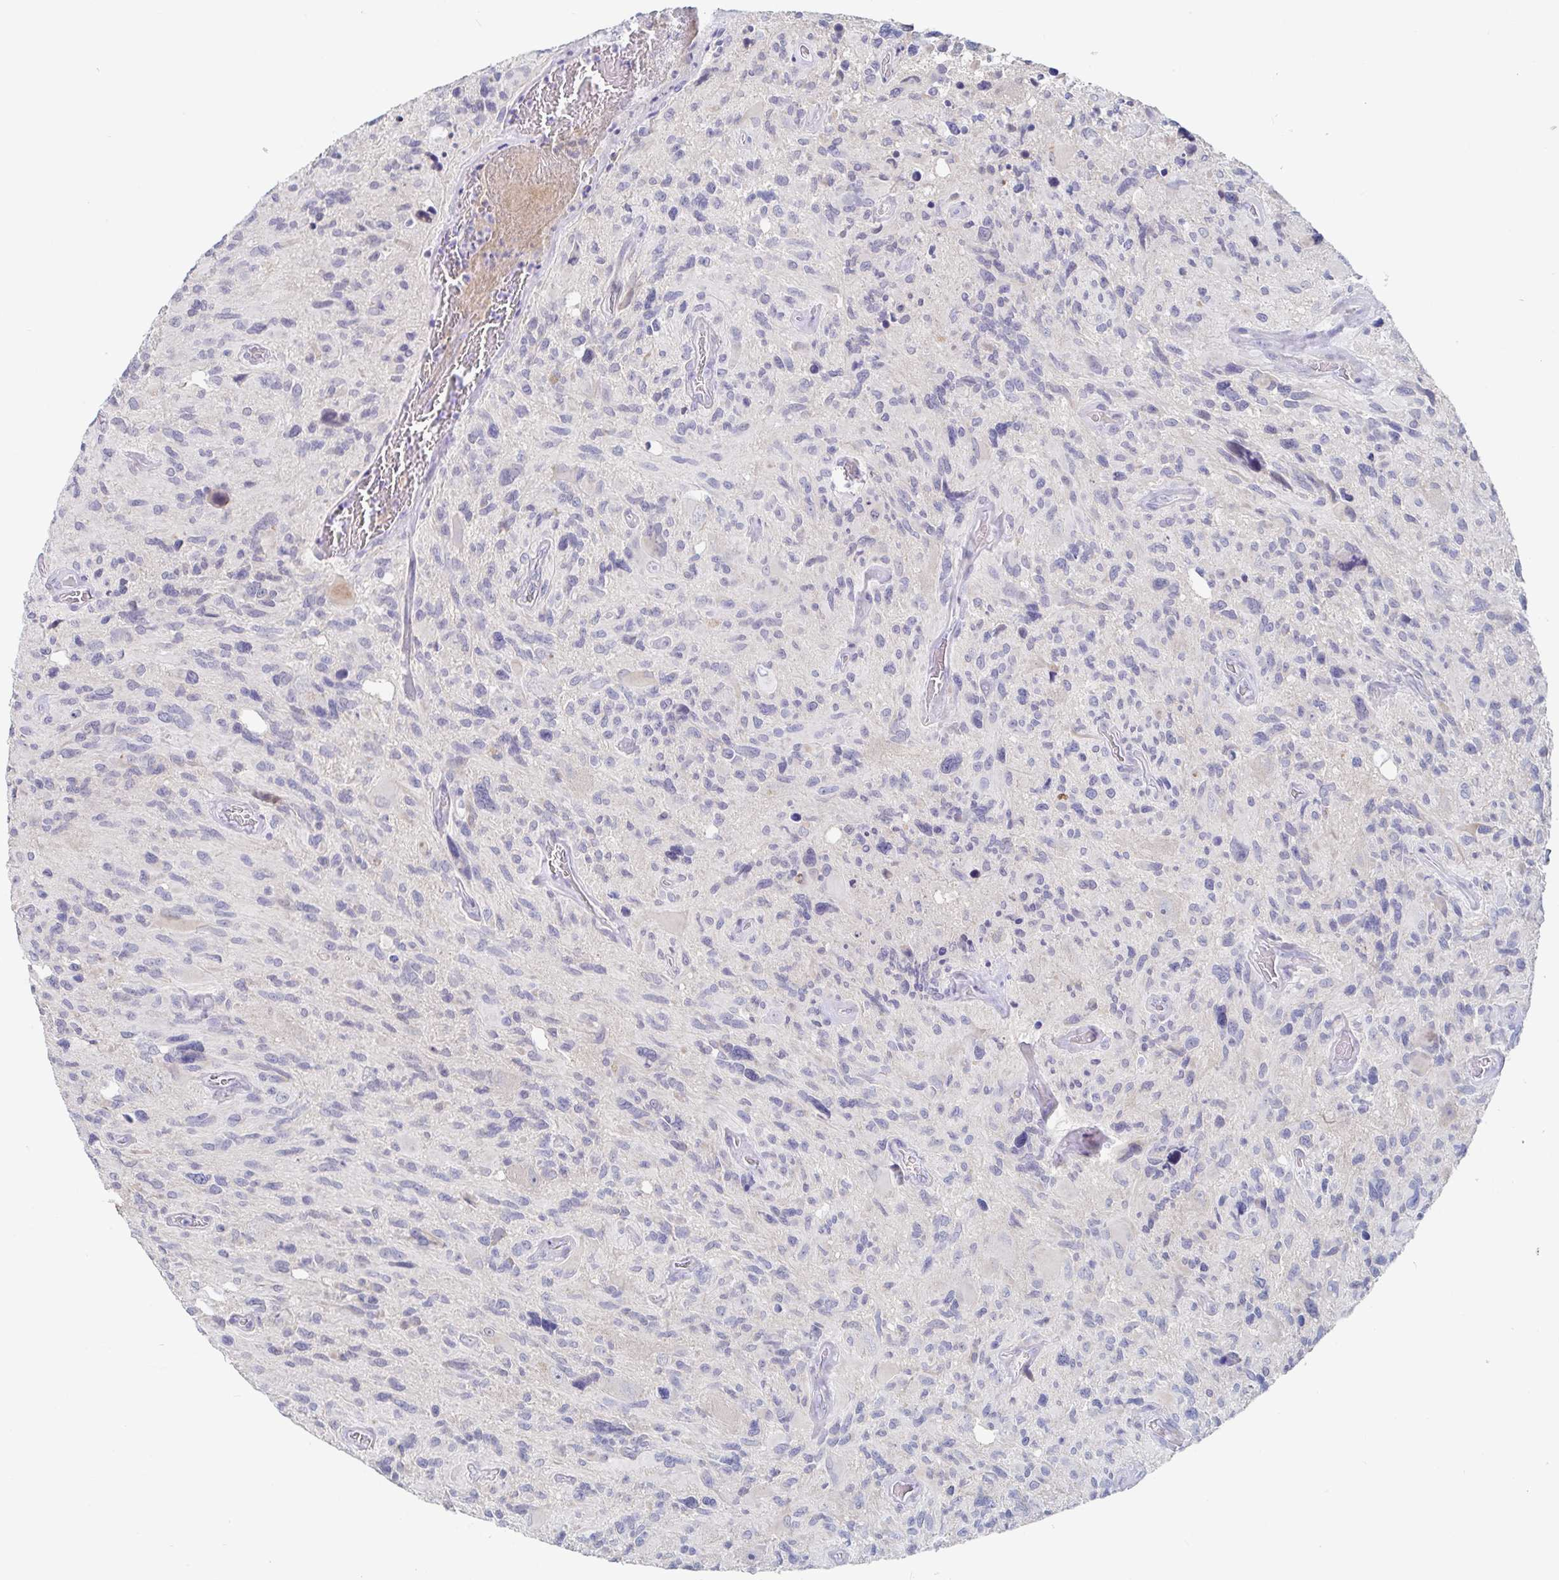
{"staining": {"intensity": "negative", "quantity": "none", "location": "none"}, "tissue": "glioma", "cell_type": "Tumor cells", "image_type": "cancer", "snomed": [{"axis": "morphology", "description": "Glioma, malignant, High grade"}, {"axis": "topography", "description": "Brain"}], "caption": "The image displays no staining of tumor cells in malignant glioma (high-grade).", "gene": "ZNF430", "patient": {"sex": "male", "age": 49}}